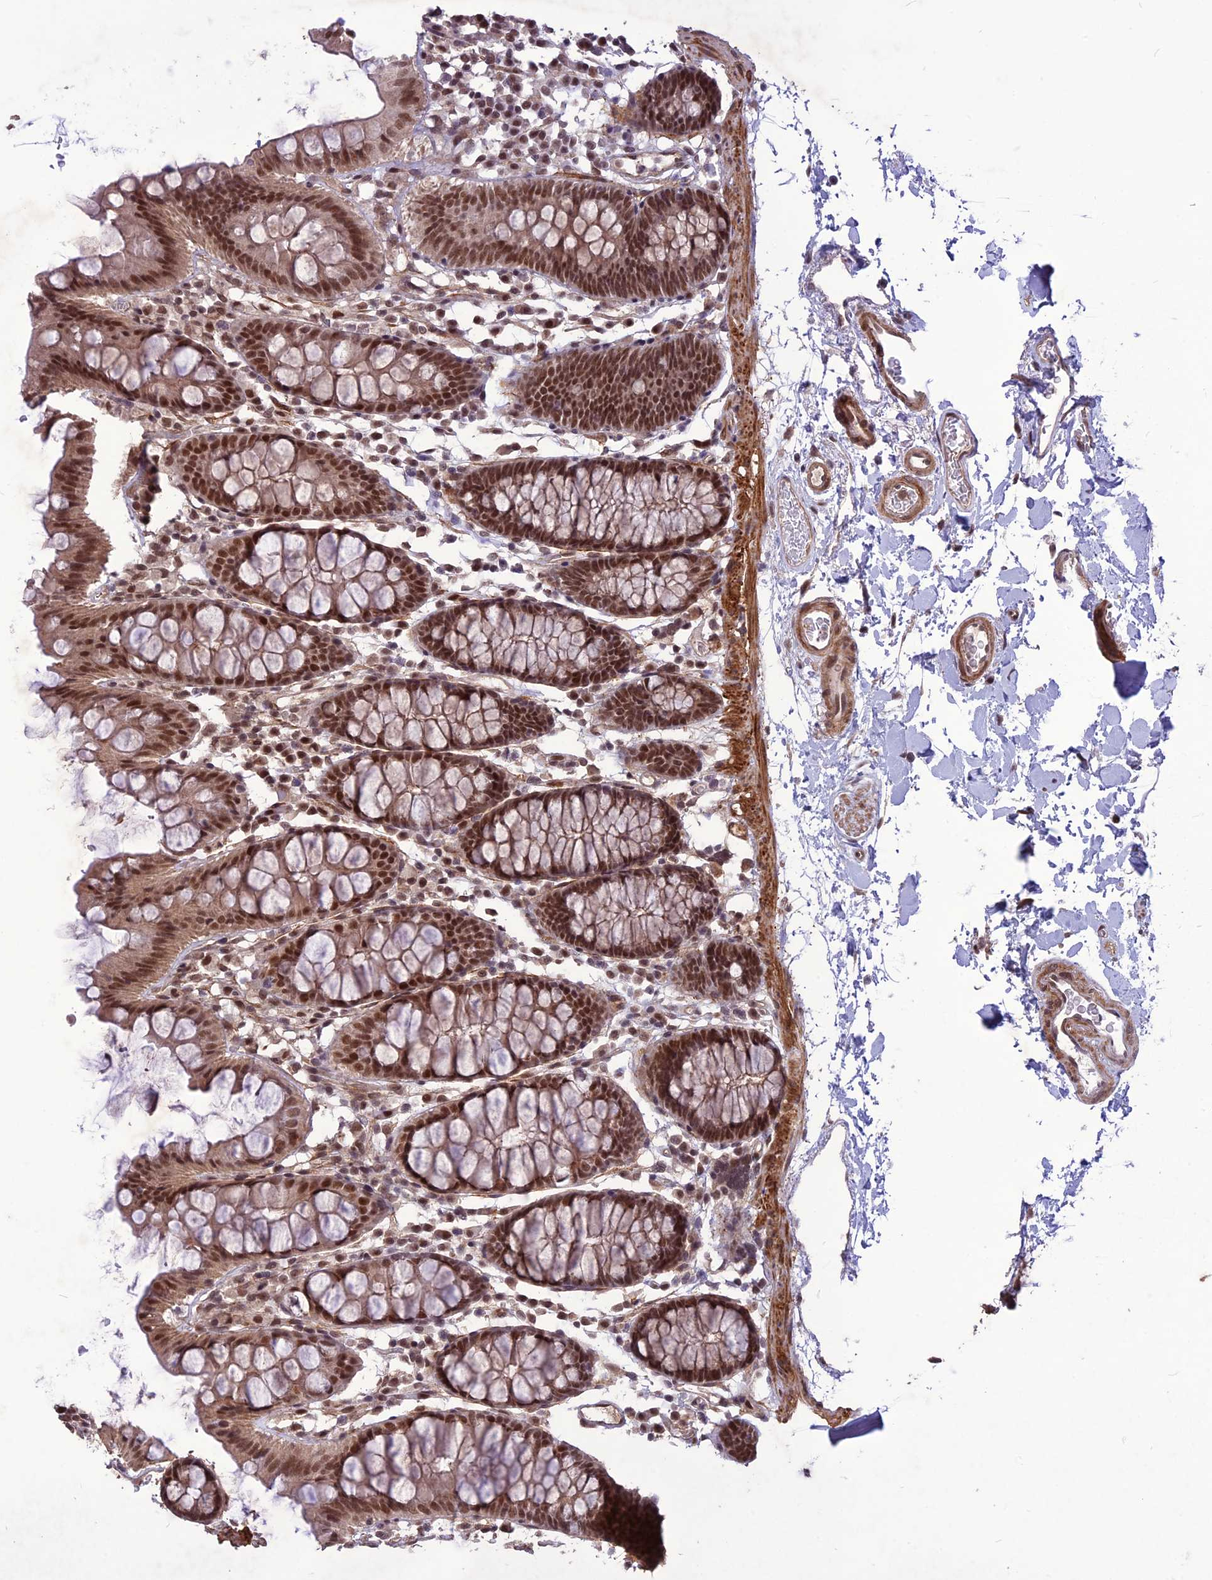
{"staining": {"intensity": "moderate", "quantity": ">75%", "location": "nuclear"}, "tissue": "colon", "cell_type": "Endothelial cells", "image_type": "normal", "snomed": [{"axis": "morphology", "description": "Normal tissue, NOS"}, {"axis": "topography", "description": "Colon"}], "caption": "This histopathology image demonstrates immunohistochemistry (IHC) staining of unremarkable colon, with medium moderate nuclear positivity in about >75% of endothelial cells.", "gene": "DIS3", "patient": {"sex": "male", "age": 75}}